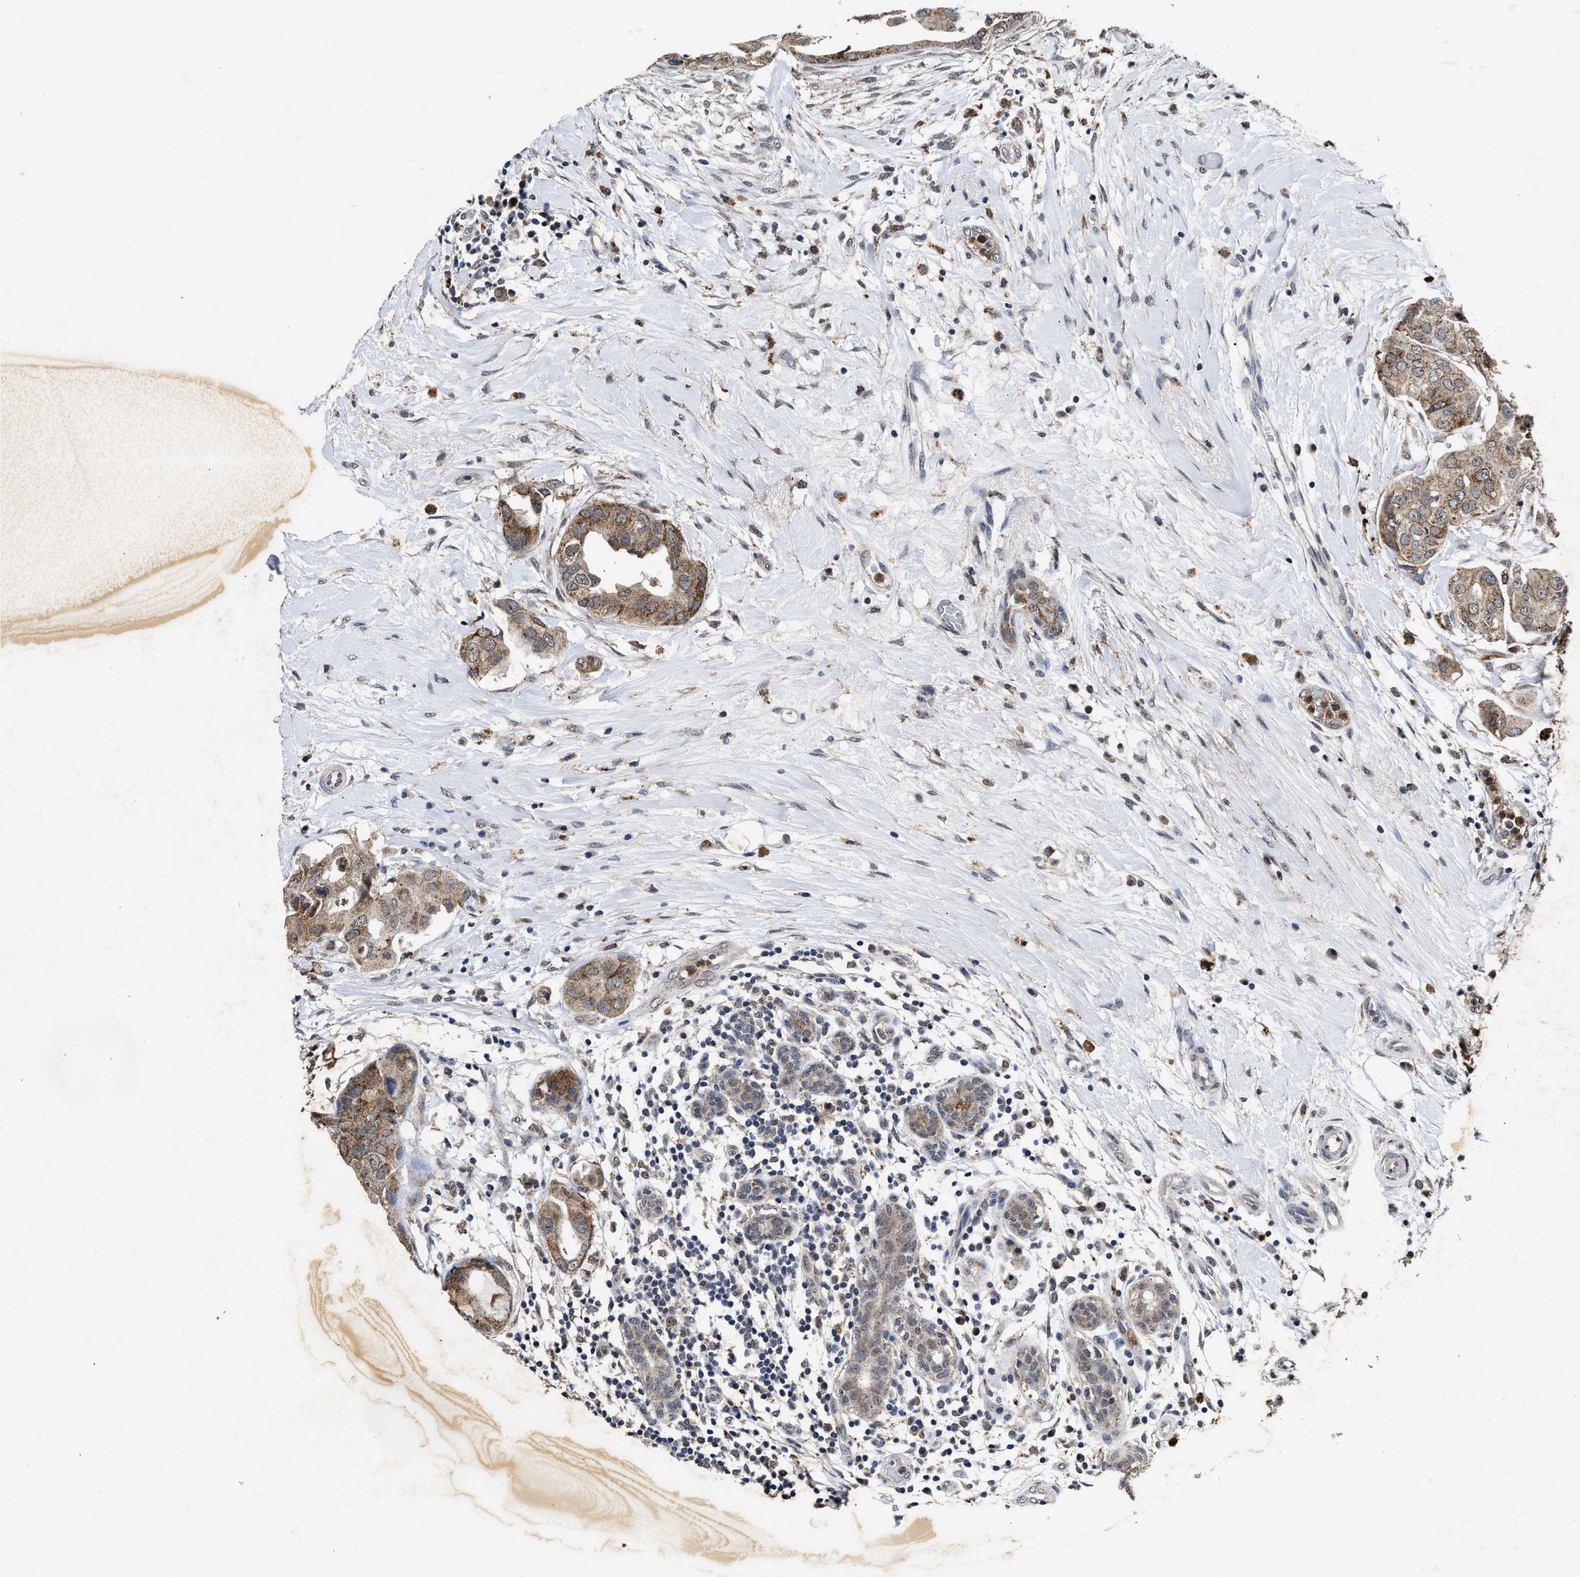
{"staining": {"intensity": "moderate", "quantity": ">75%", "location": "cytoplasmic/membranous"}, "tissue": "breast cancer", "cell_type": "Tumor cells", "image_type": "cancer", "snomed": [{"axis": "morphology", "description": "Normal tissue, NOS"}, {"axis": "morphology", "description": "Duct carcinoma"}, {"axis": "topography", "description": "Breast"}], "caption": "There is medium levels of moderate cytoplasmic/membranous positivity in tumor cells of breast invasive ductal carcinoma, as demonstrated by immunohistochemical staining (brown color).", "gene": "ACOX1", "patient": {"sex": "female", "age": 40}}